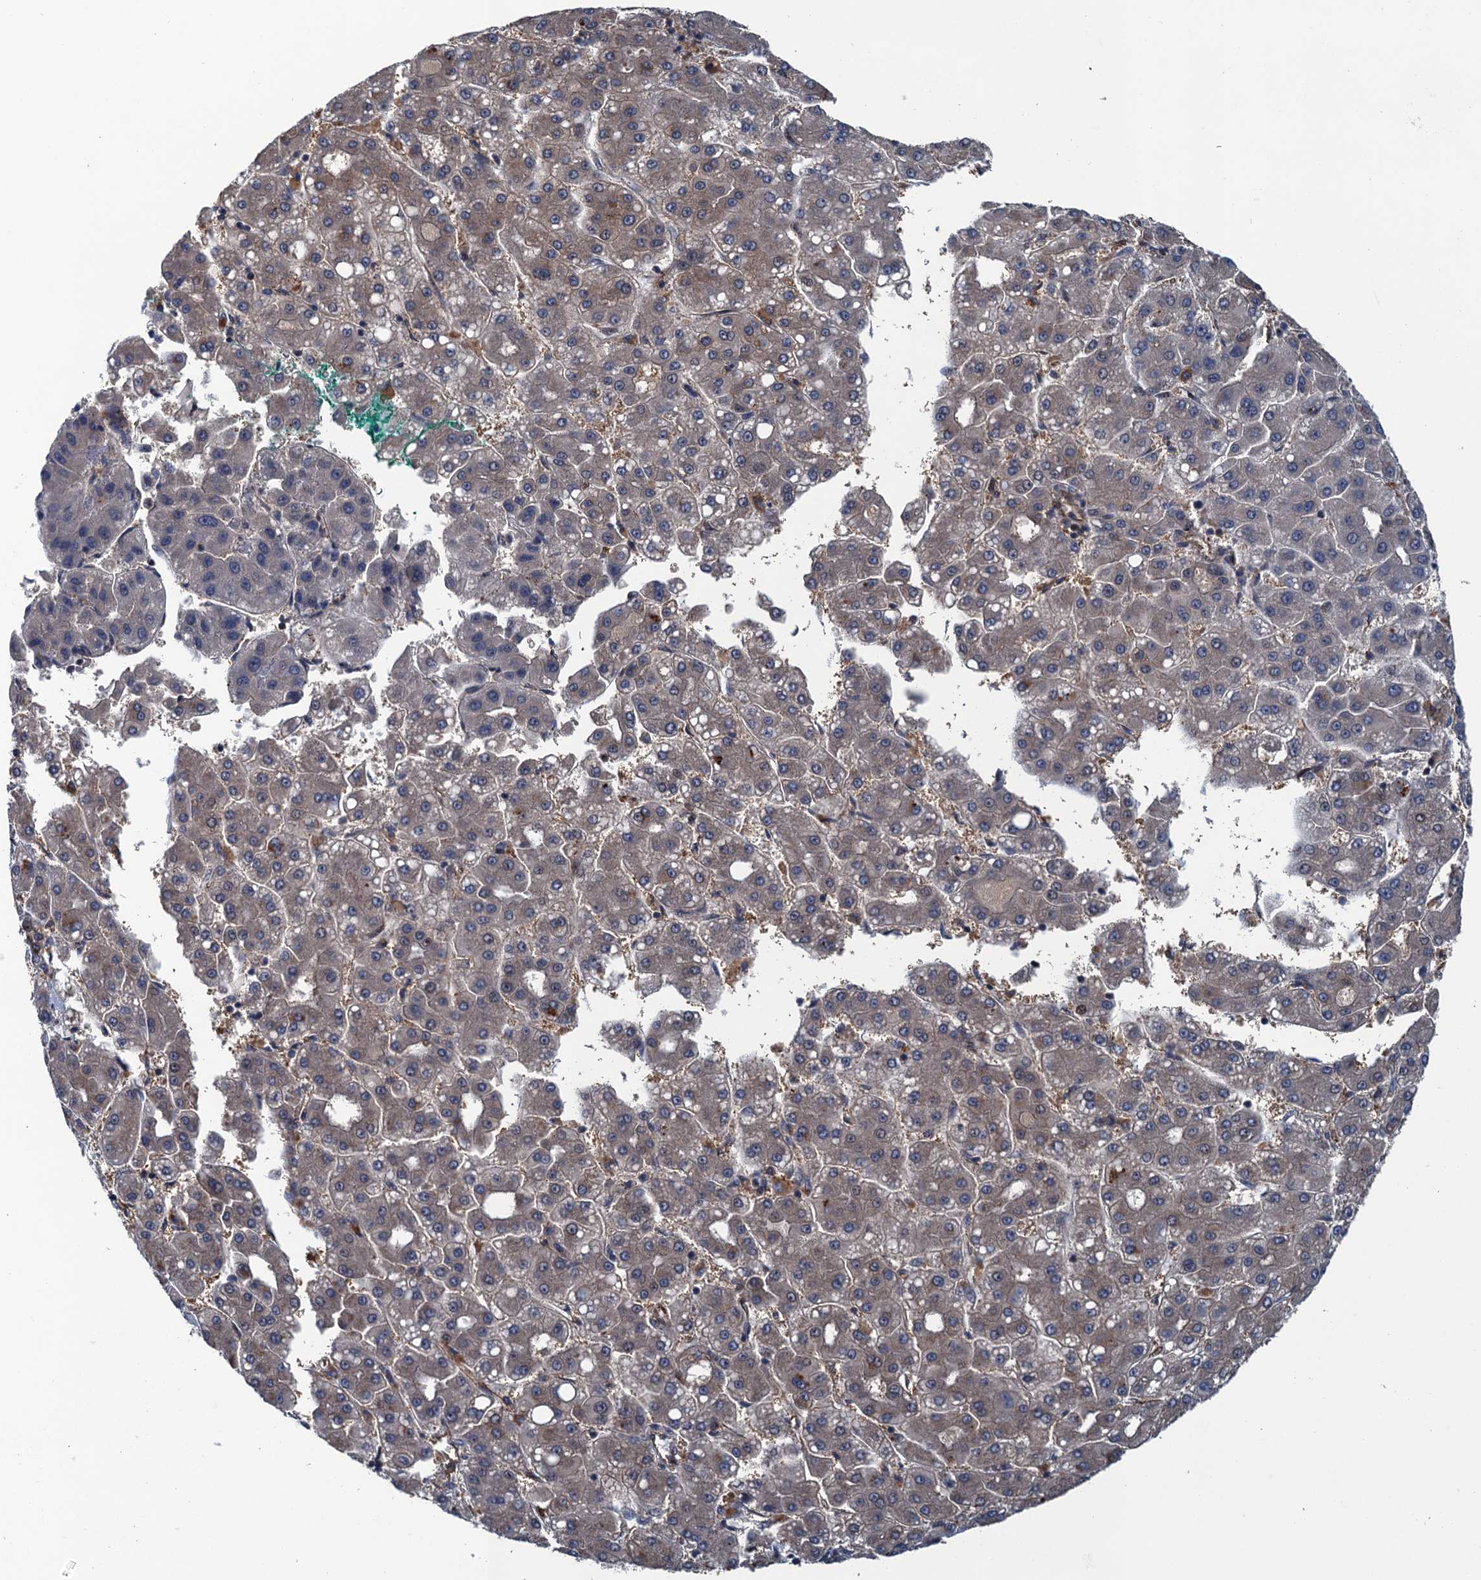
{"staining": {"intensity": "moderate", "quantity": "<25%", "location": "cytoplasmic/membranous"}, "tissue": "liver cancer", "cell_type": "Tumor cells", "image_type": "cancer", "snomed": [{"axis": "morphology", "description": "Carcinoma, Hepatocellular, NOS"}, {"axis": "topography", "description": "Liver"}], "caption": "Liver cancer (hepatocellular carcinoma) tissue demonstrates moderate cytoplasmic/membranous expression in about <25% of tumor cells", "gene": "RNF165", "patient": {"sex": "male", "age": 65}}